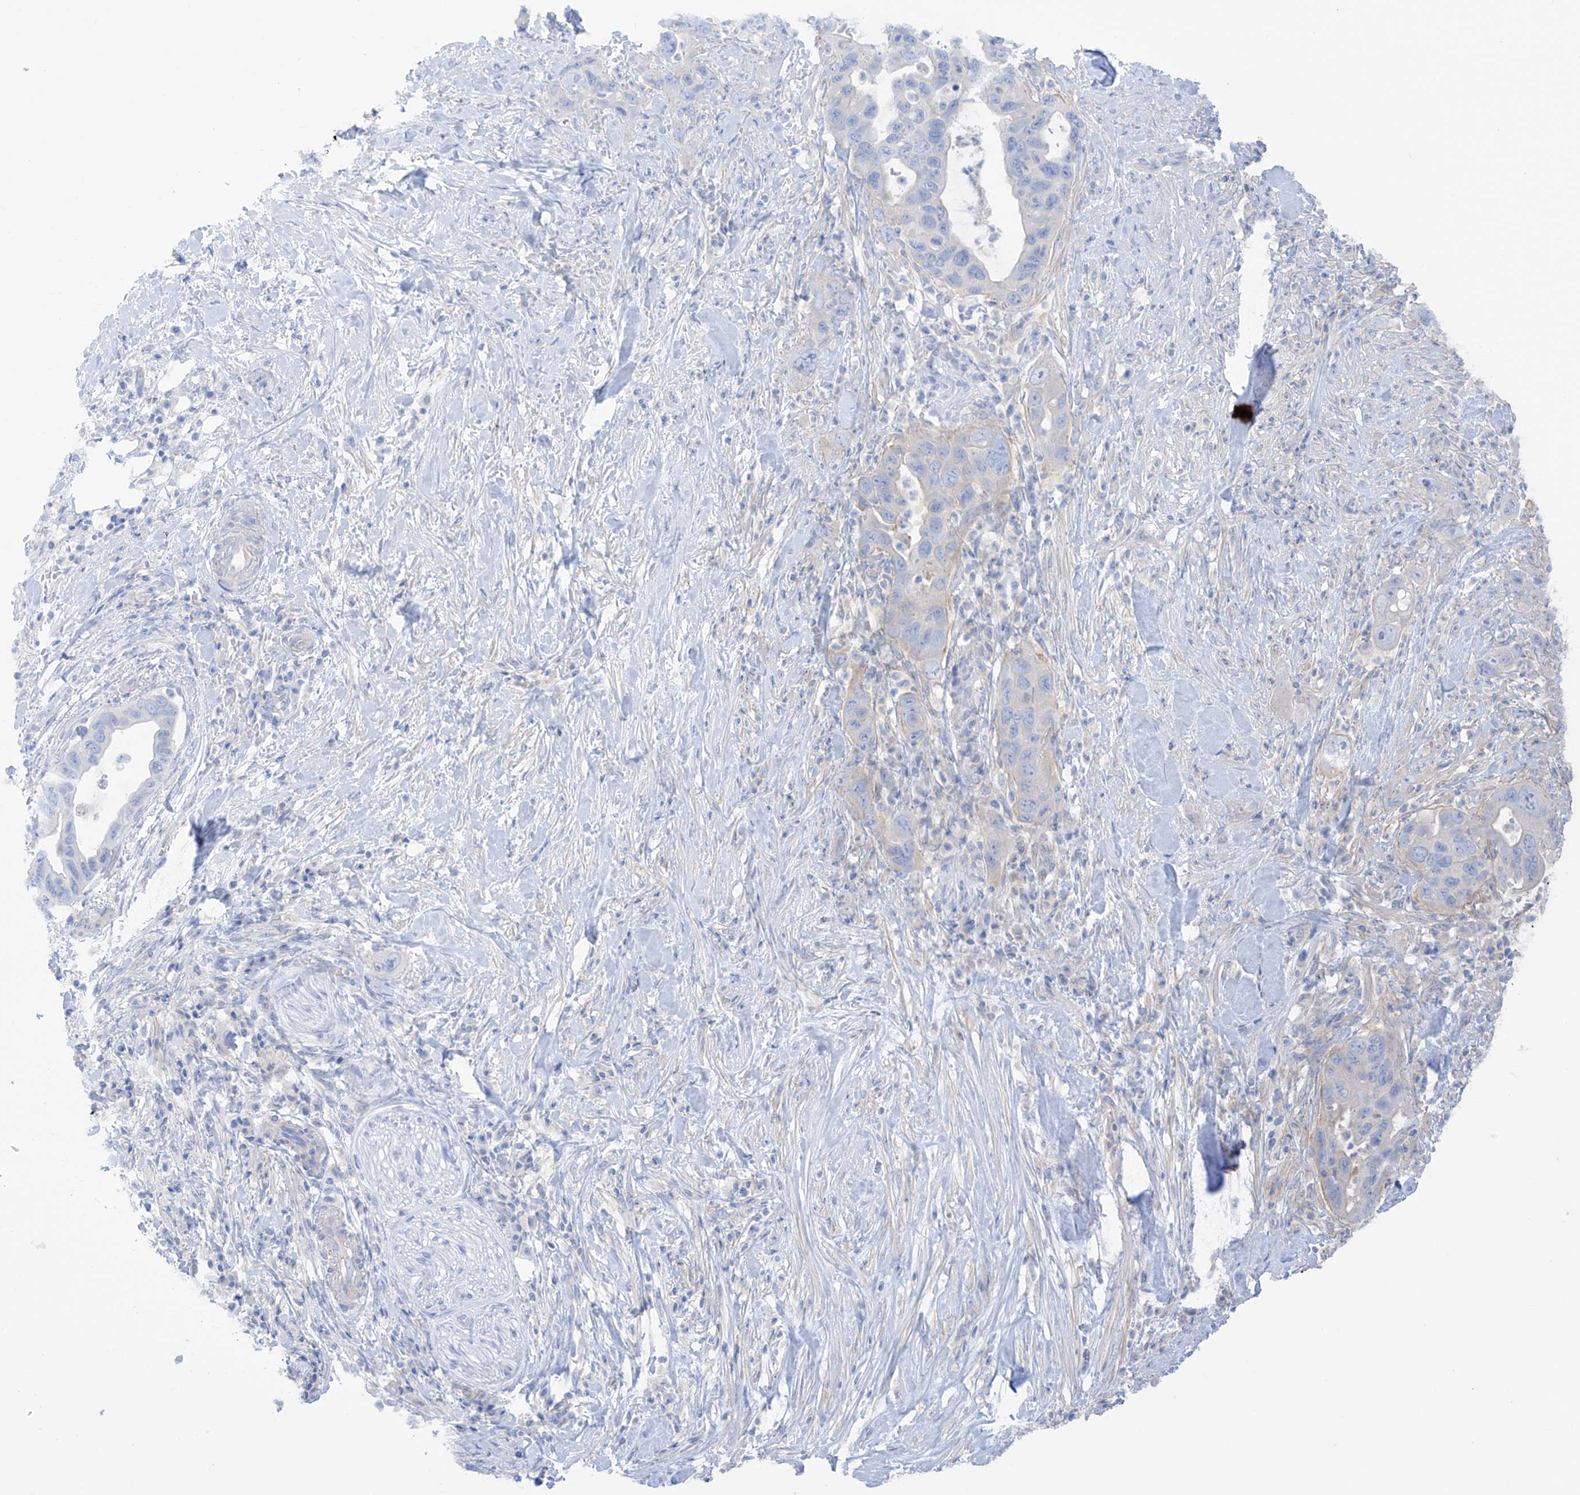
{"staining": {"intensity": "negative", "quantity": "none", "location": "none"}, "tissue": "pancreatic cancer", "cell_type": "Tumor cells", "image_type": "cancer", "snomed": [{"axis": "morphology", "description": "Adenocarcinoma, NOS"}, {"axis": "topography", "description": "Pancreas"}], "caption": "Immunohistochemical staining of human pancreatic cancer shows no significant expression in tumor cells. (Brightfield microscopy of DAB IHC at high magnification).", "gene": "TRMU", "patient": {"sex": "female", "age": 71}}